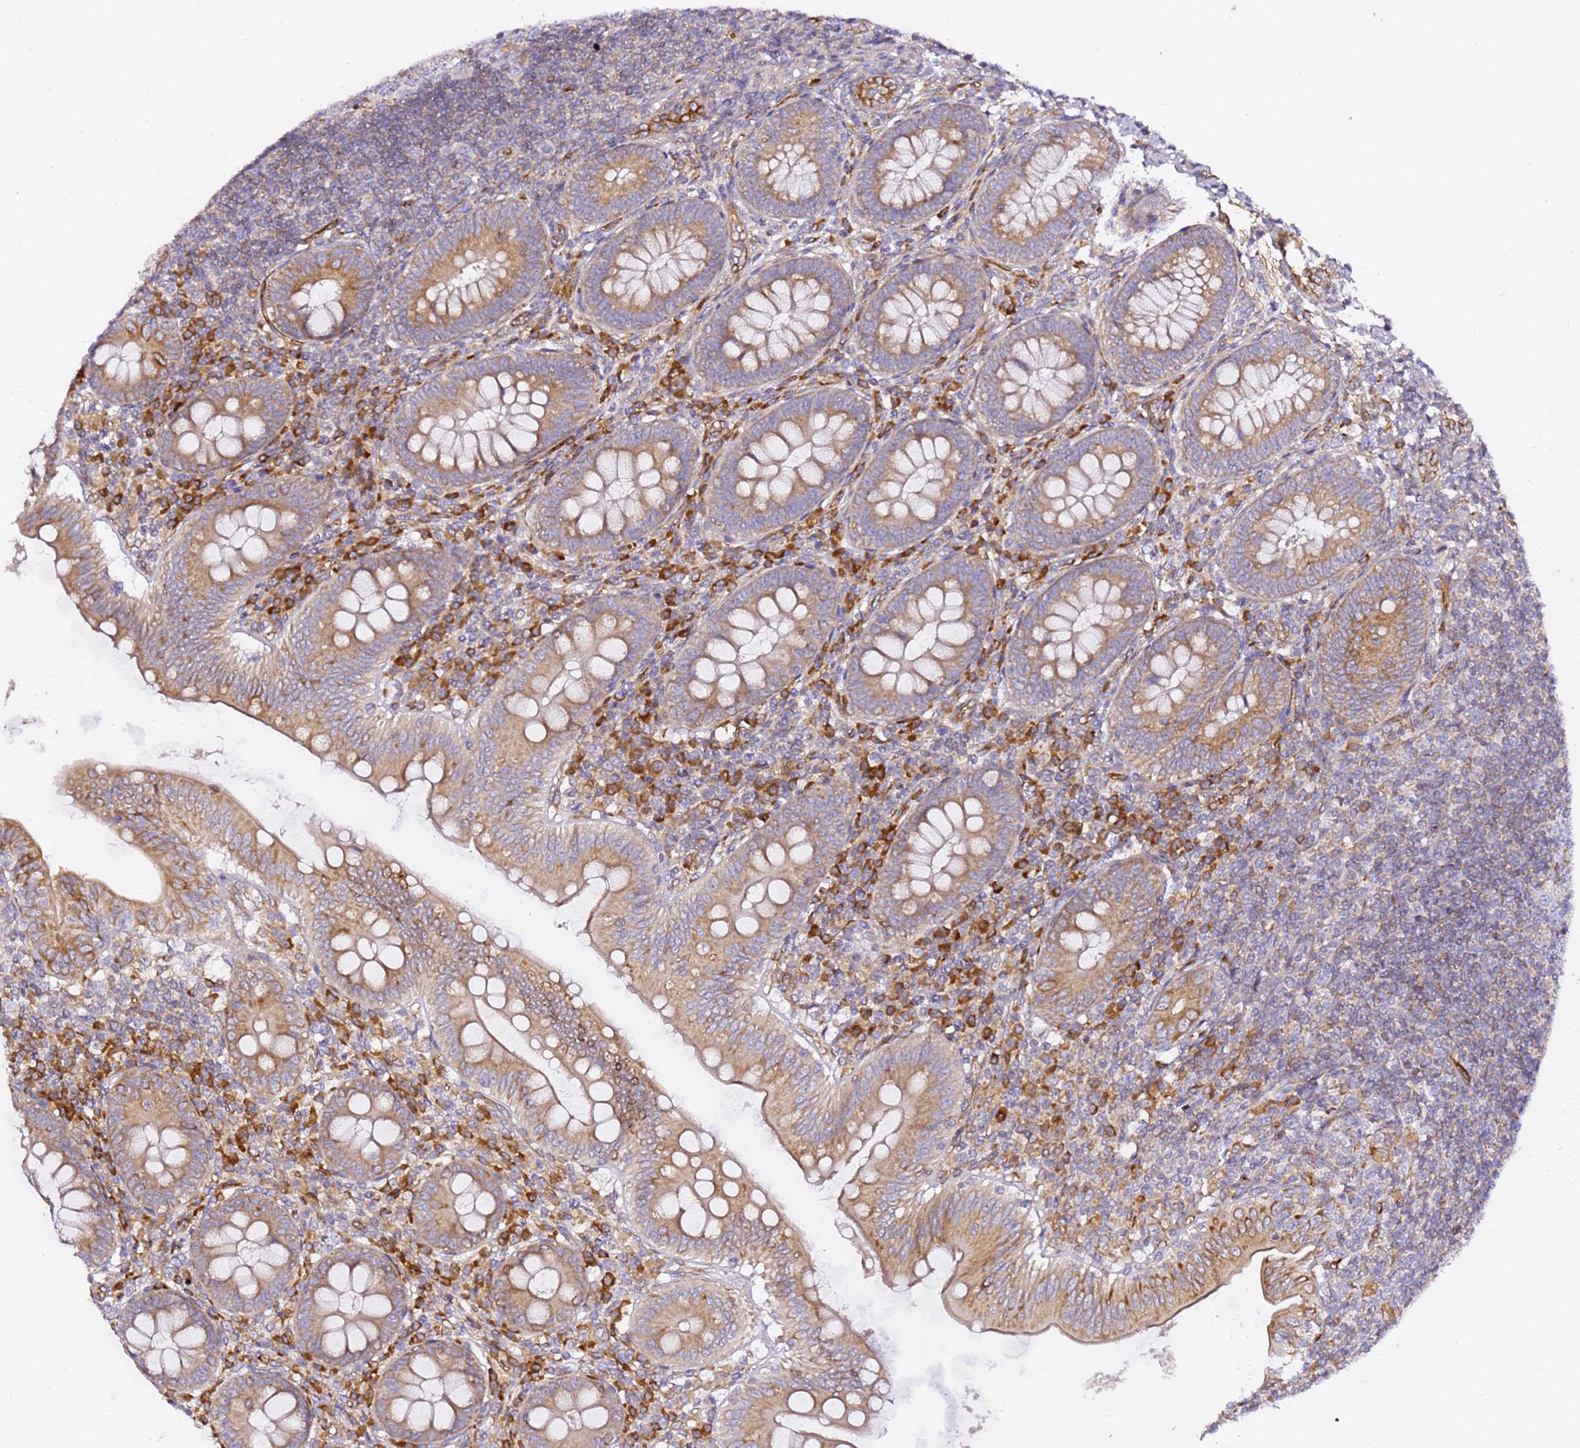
{"staining": {"intensity": "weak", "quantity": ">75%", "location": "cytoplasmic/membranous"}, "tissue": "appendix", "cell_type": "Glandular cells", "image_type": "normal", "snomed": [{"axis": "morphology", "description": "Normal tissue, NOS"}, {"axis": "topography", "description": "Appendix"}], "caption": "Immunohistochemical staining of benign human appendix displays low levels of weak cytoplasmic/membranous expression in approximately >75% of glandular cells.", "gene": "KIF7", "patient": {"sex": "male", "age": 14}}